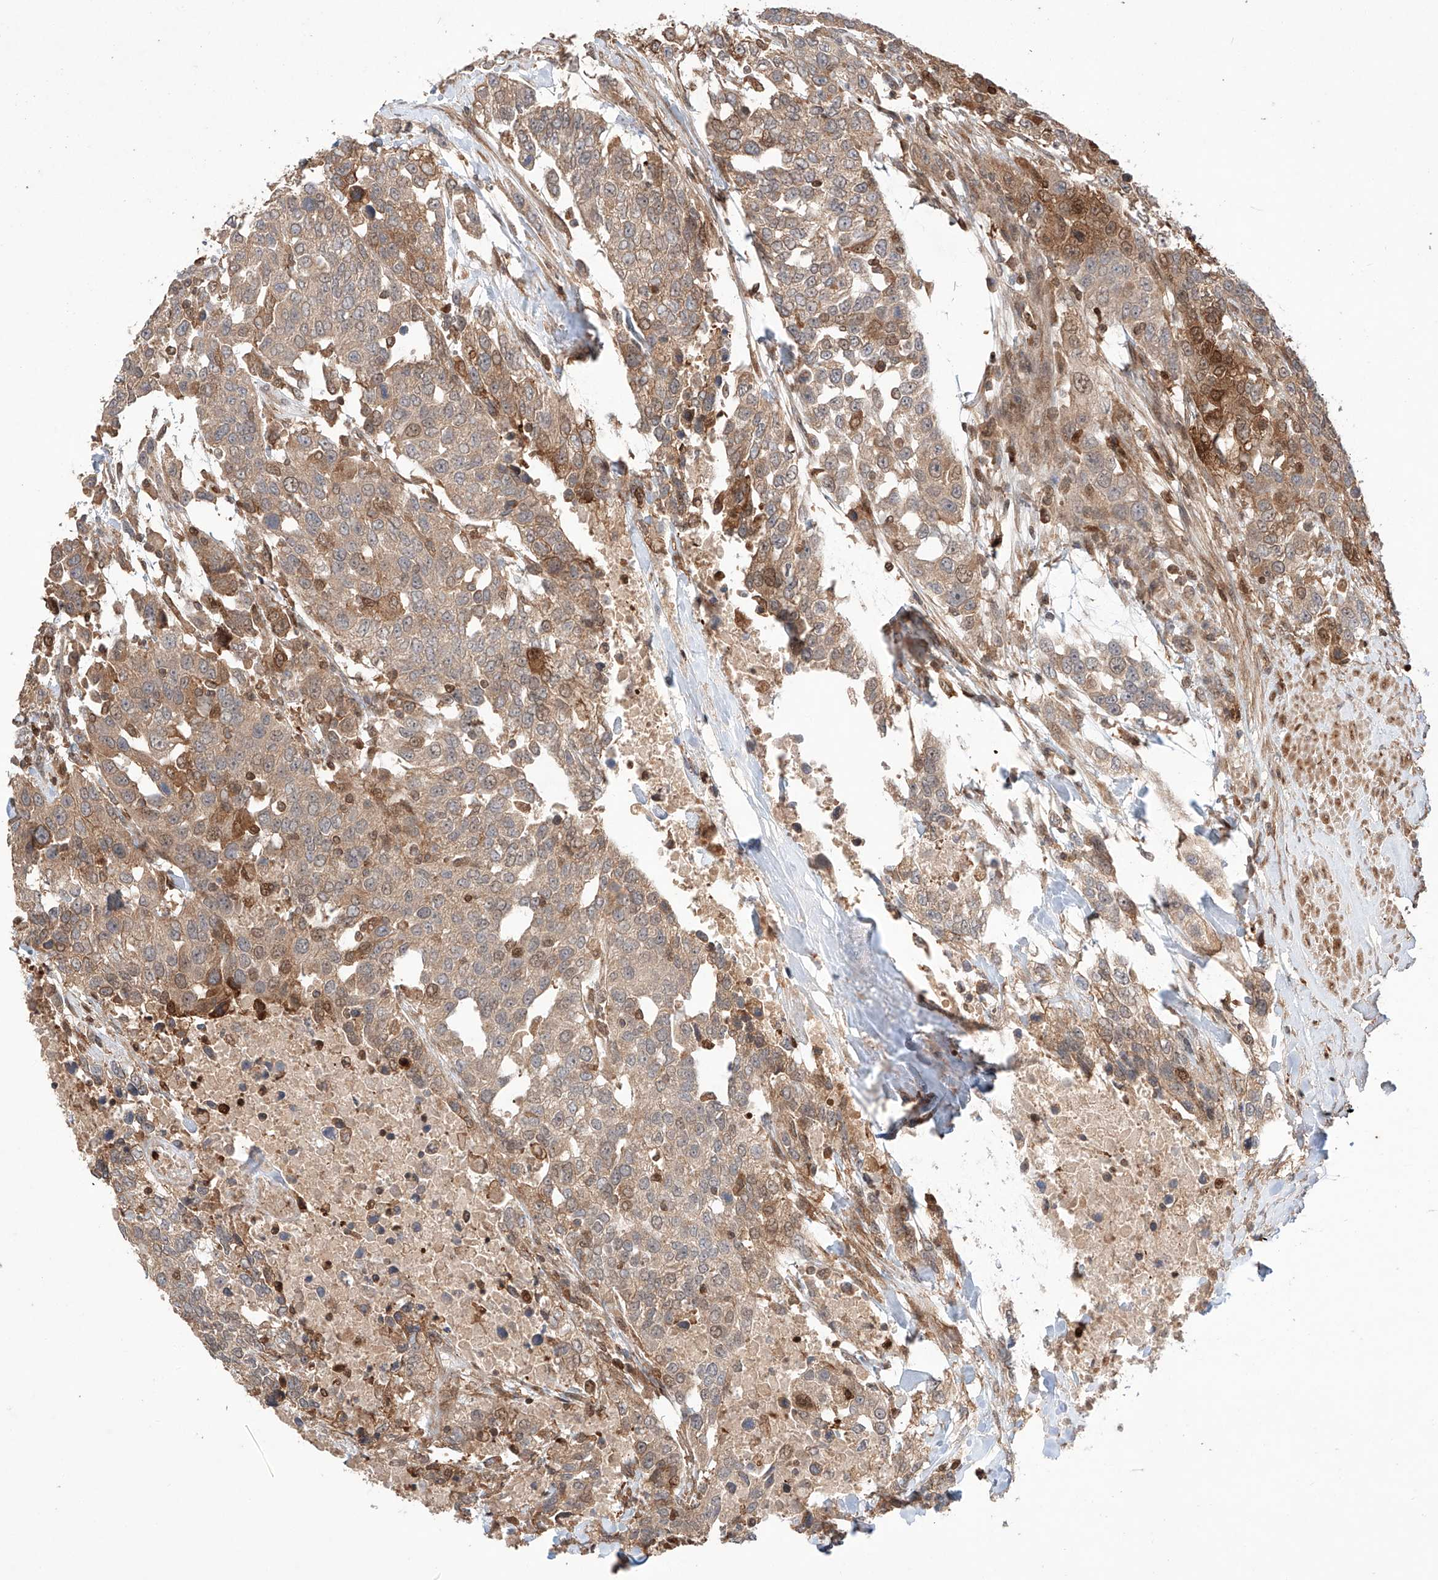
{"staining": {"intensity": "strong", "quantity": "<25%", "location": "cytoplasmic/membranous"}, "tissue": "urothelial cancer", "cell_type": "Tumor cells", "image_type": "cancer", "snomed": [{"axis": "morphology", "description": "Urothelial carcinoma, High grade"}, {"axis": "topography", "description": "Urinary bladder"}], "caption": "Strong cytoplasmic/membranous staining is present in approximately <25% of tumor cells in urothelial carcinoma (high-grade). The staining is performed using DAB brown chromogen to label protein expression. The nuclei are counter-stained blue using hematoxylin.", "gene": "IGSF22", "patient": {"sex": "female", "age": 80}}